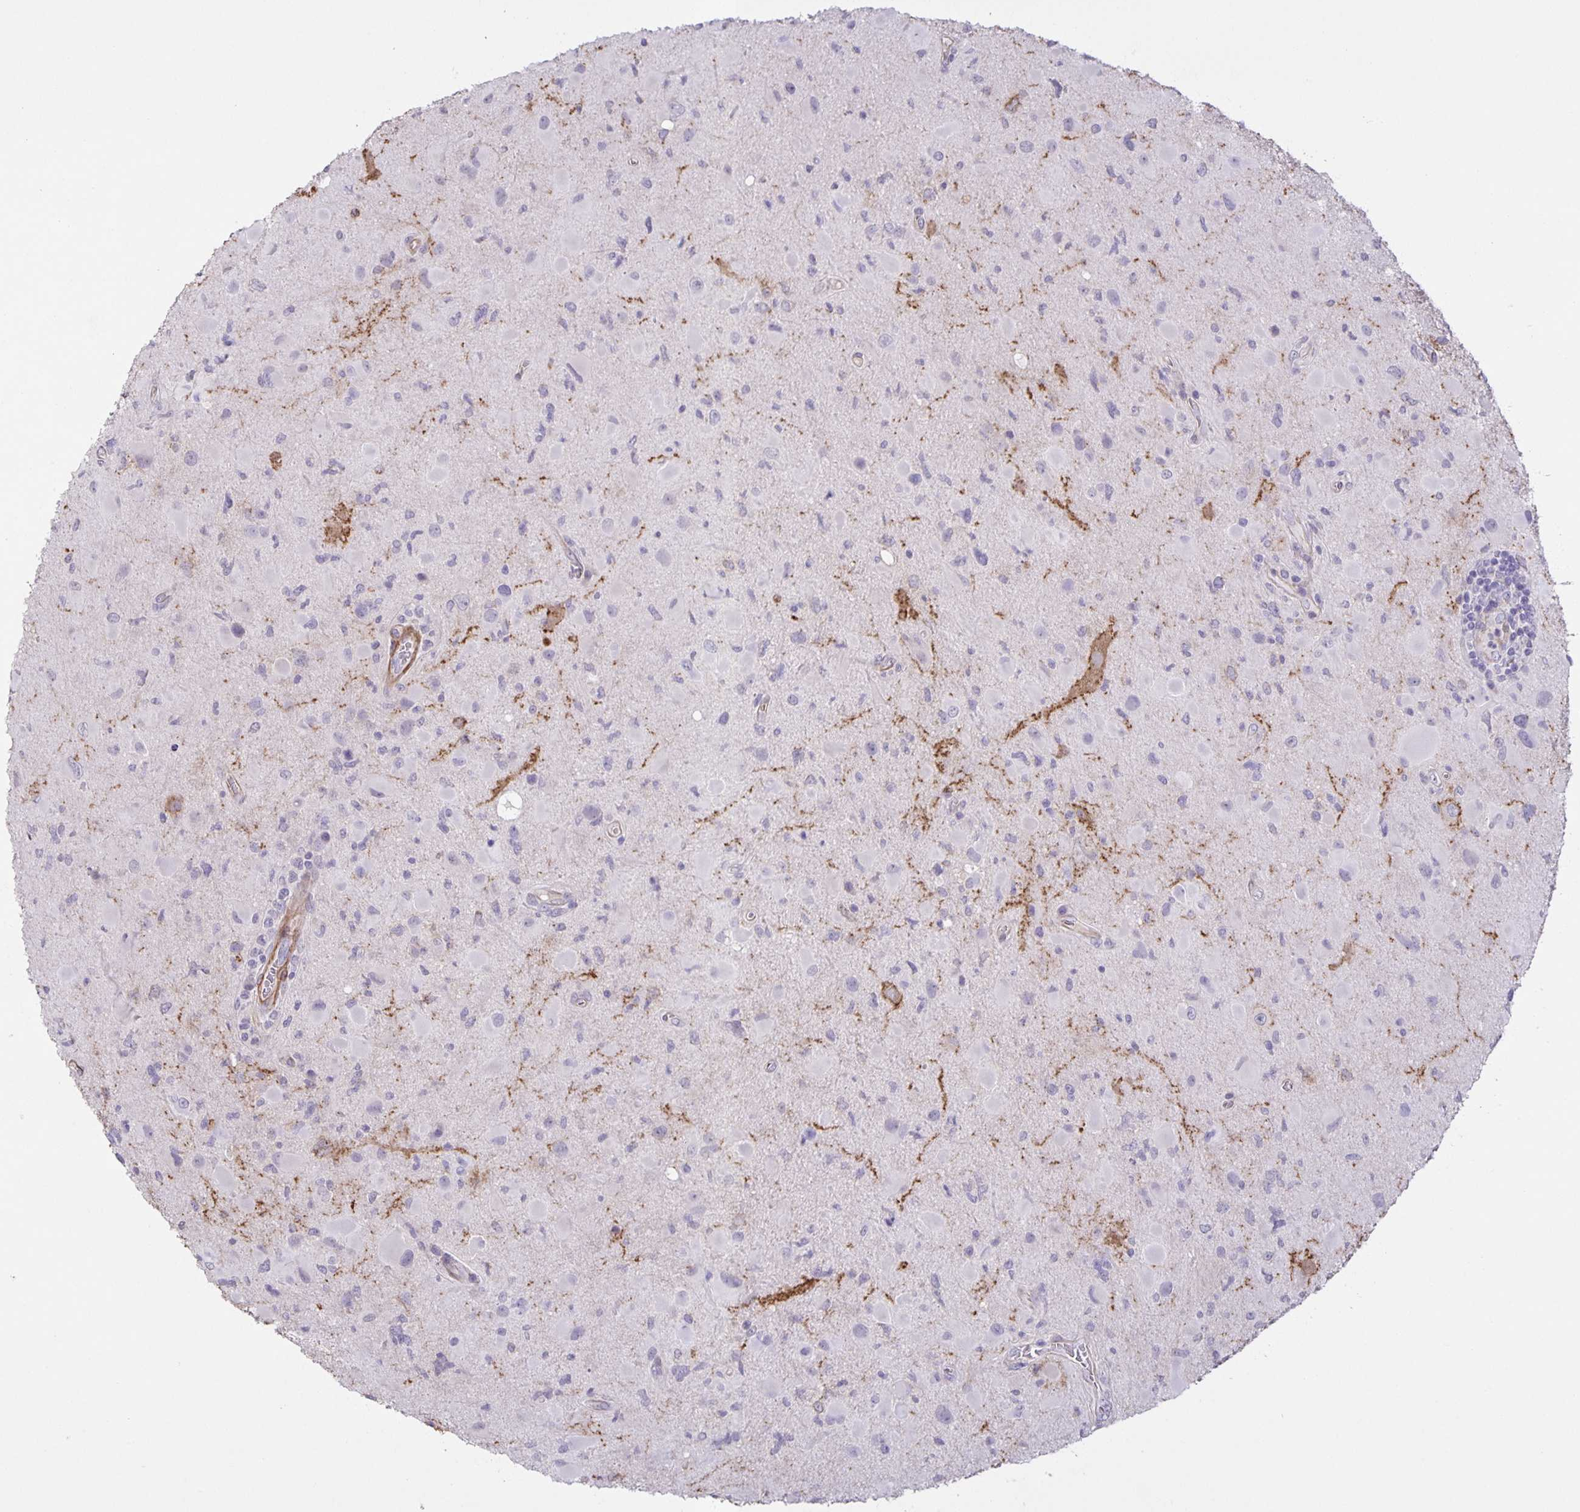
{"staining": {"intensity": "negative", "quantity": "none", "location": "none"}, "tissue": "glioma", "cell_type": "Tumor cells", "image_type": "cancer", "snomed": [{"axis": "morphology", "description": "Glioma, malignant, Low grade"}, {"axis": "topography", "description": "Brain"}], "caption": "Tumor cells are negative for brown protein staining in glioma.", "gene": "SRCIN1", "patient": {"sex": "female", "age": 32}}